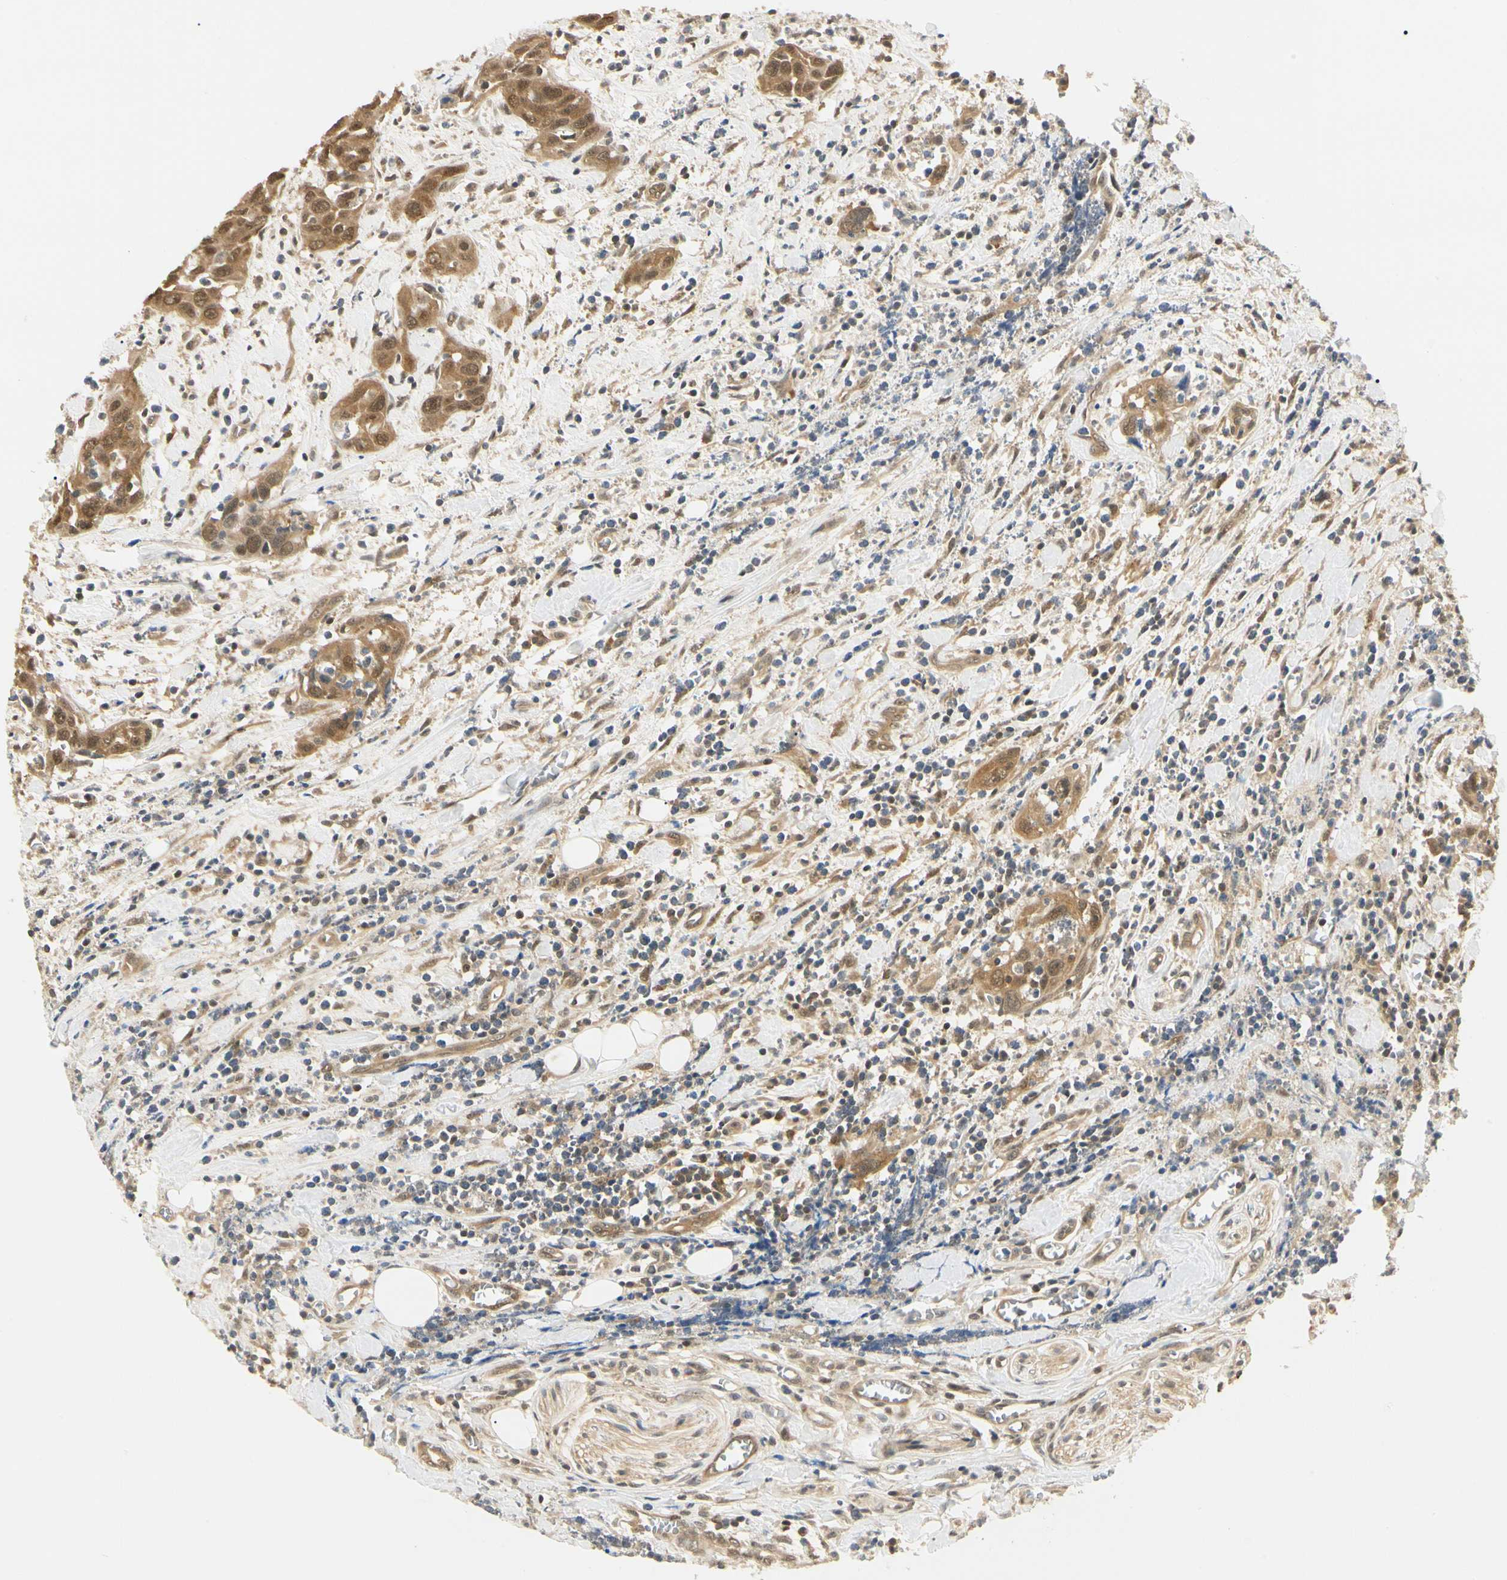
{"staining": {"intensity": "strong", "quantity": ">75%", "location": "cytoplasmic/membranous,nuclear"}, "tissue": "head and neck cancer", "cell_type": "Tumor cells", "image_type": "cancer", "snomed": [{"axis": "morphology", "description": "Squamous cell carcinoma, NOS"}, {"axis": "topography", "description": "Oral tissue"}, {"axis": "topography", "description": "Head-Neck"}], "caption": "IHC staining of head and neck cancer, which displays high levels of strong cytoplasmic/membranous and nuclear staining in about >75% of tumor cells indicating strong cytoplasmic/membranous and nuclear protein staining. The staining was performed using DAB (3,3'-diaminobenzidine) (brown) for protein detection and nuclei were counterstained in hematoxylin (blue).", "gene": "UBE2Z", "patient": {"sex": "female", "age": 50}}